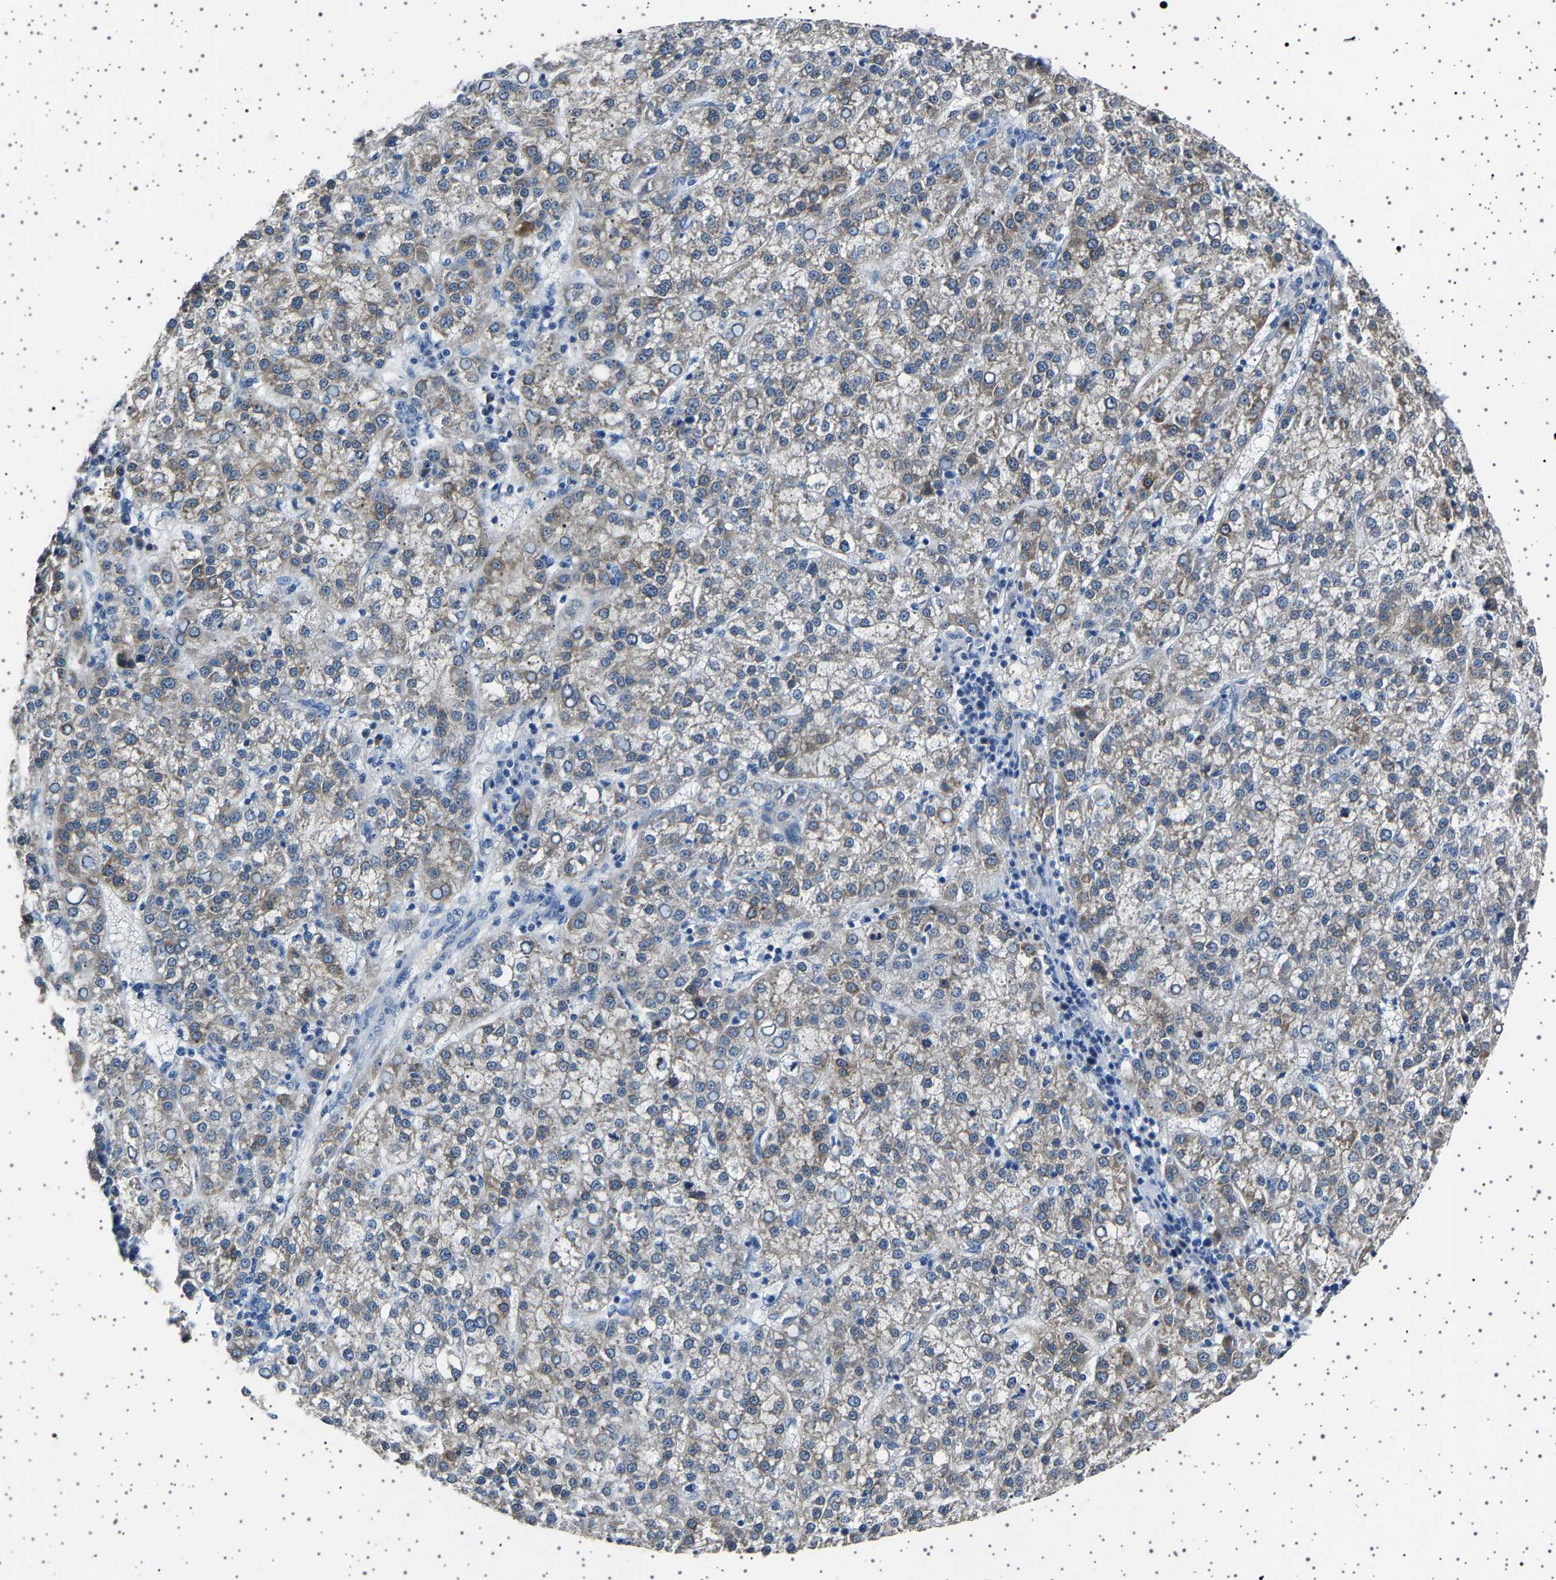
{"staining": {"intensity": "weak", "quantity": ">75%", "location": "cytoplasmic/membranous"}, "tissue": "liver cancer", "cell_type": "Tumor cells", "image_type": "cancer", "snomed": [{"axis": "morphology", "description": "Carcinoma, Hepatocellular, NOS"}, {"axis": "topography", "description": "Liver"}], "caption": "Immunohistochemical staining of human liver cancer (hepatocellular carcinoma) shows low levels of weak cytoplasmic/membranous protein positivity in about >75% of tumor cells.", "gene": "FTCD", "patient": {"sex": "female", "age": 58}}